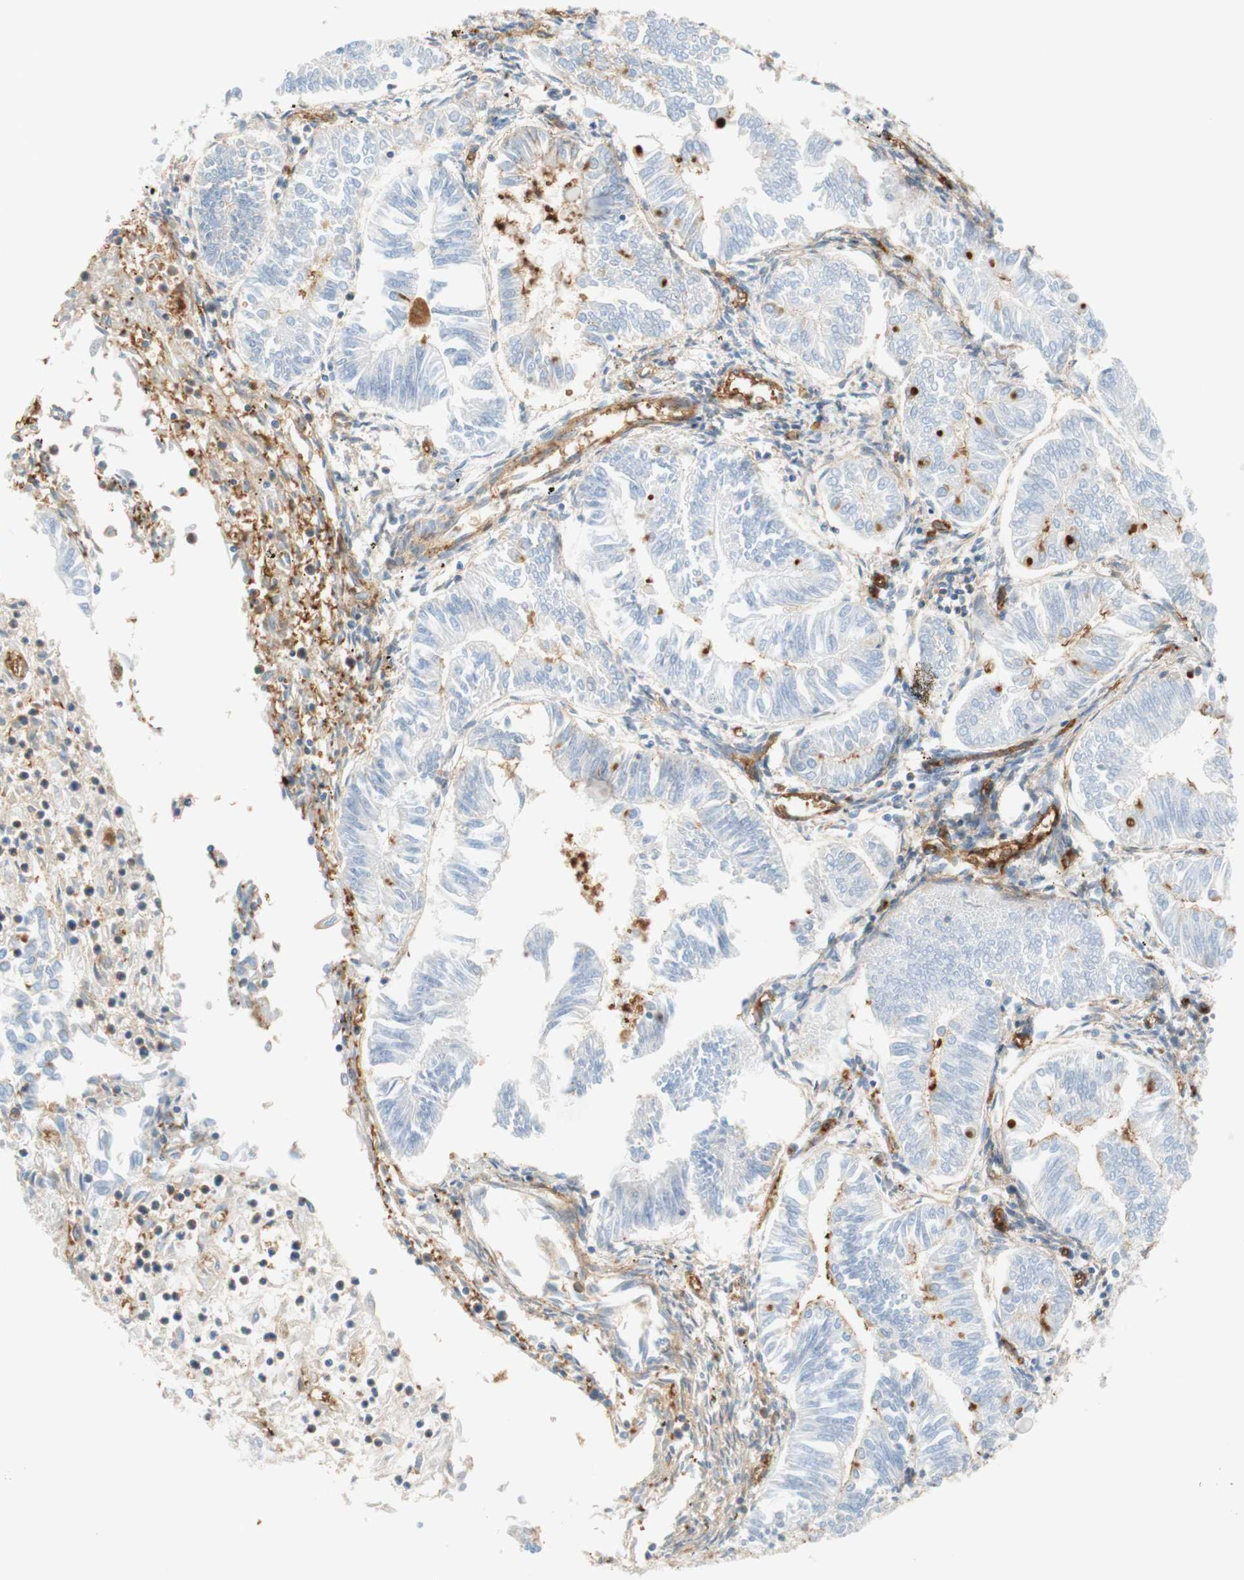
{"staining": {"intensity": "moderate", "quantity": "<25%", "location": "cytoplasmic/membranous"}, "tissue": "endometrial cancer", "cell_type": "Tumor cells", "image_type": "cancer", "snomed": [{"axis": "morphology", "description": "Adenocarcinoma, NOS"}, {"axis": "topography", "description": "Endometrium"}], "caption": "A high-resolution photomicrograph shows immunohistochemistry staining of endometrial cancer, which exhibits moderate cytoplasmic/membranous positivity in about <25% of tumor cells.", "gene": "STOM", "patient": {"sex": "female", "age": 53}}